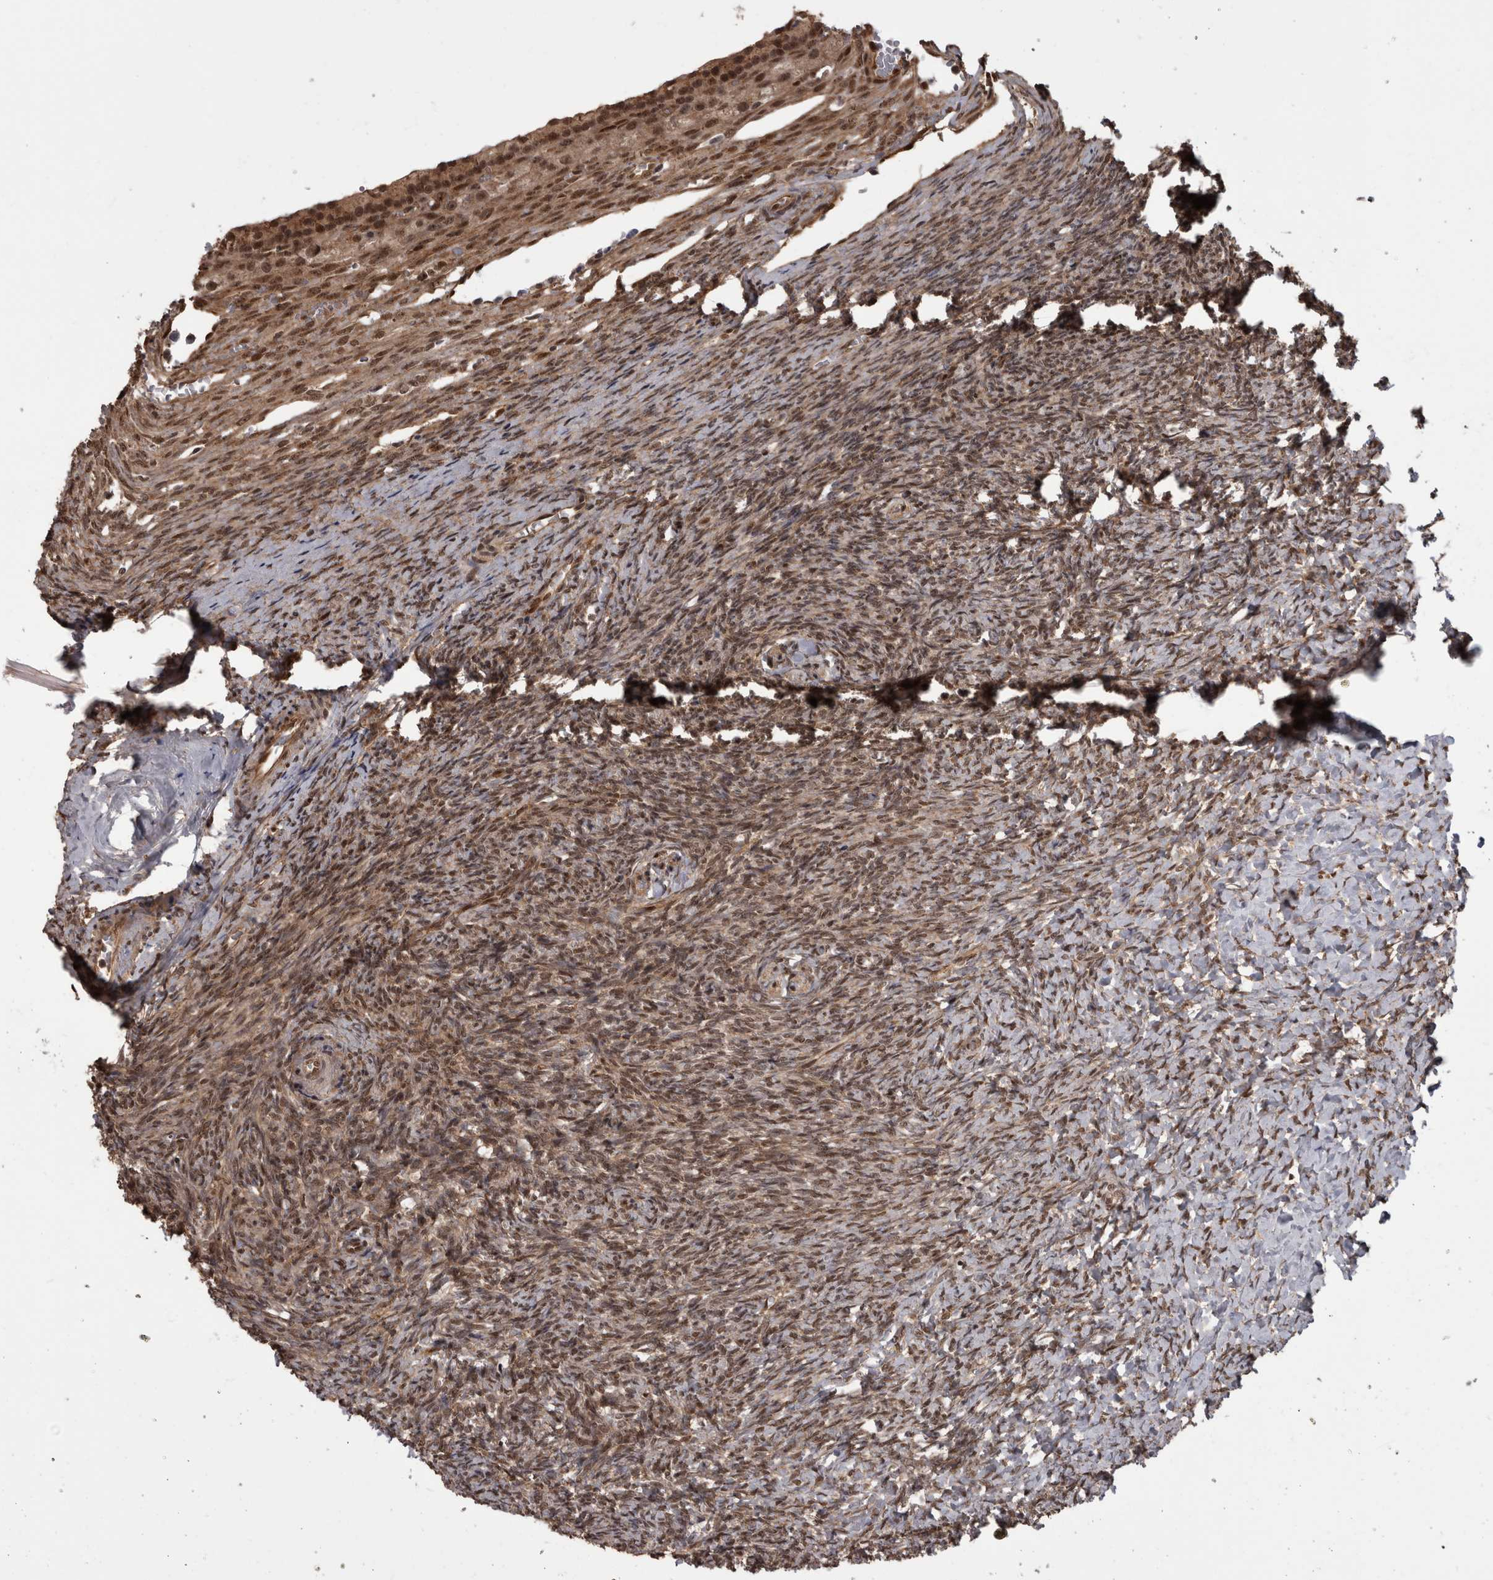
{"staining": {"intensity": "moderate", "quantity": ">75%", "location": "cytoplasmic/membranous,nuclear"}, "tissue": "ovary", "cell_type": "Ovarian stroma cells", "image_type": "normal", "snomed": [{"axis": "morphology", "description": "Normal tissue, NOS"}, {"axis": "topography", "description": "Ovary"}], "caption": "A medium amount of moderate cytoplasmic/membranous,nuclear positivity is present in about >75% of ovarian stroma cells in unremarkable ovary.", "gene": "AKT3", "patient": {"sex": "female", "age": 41}}